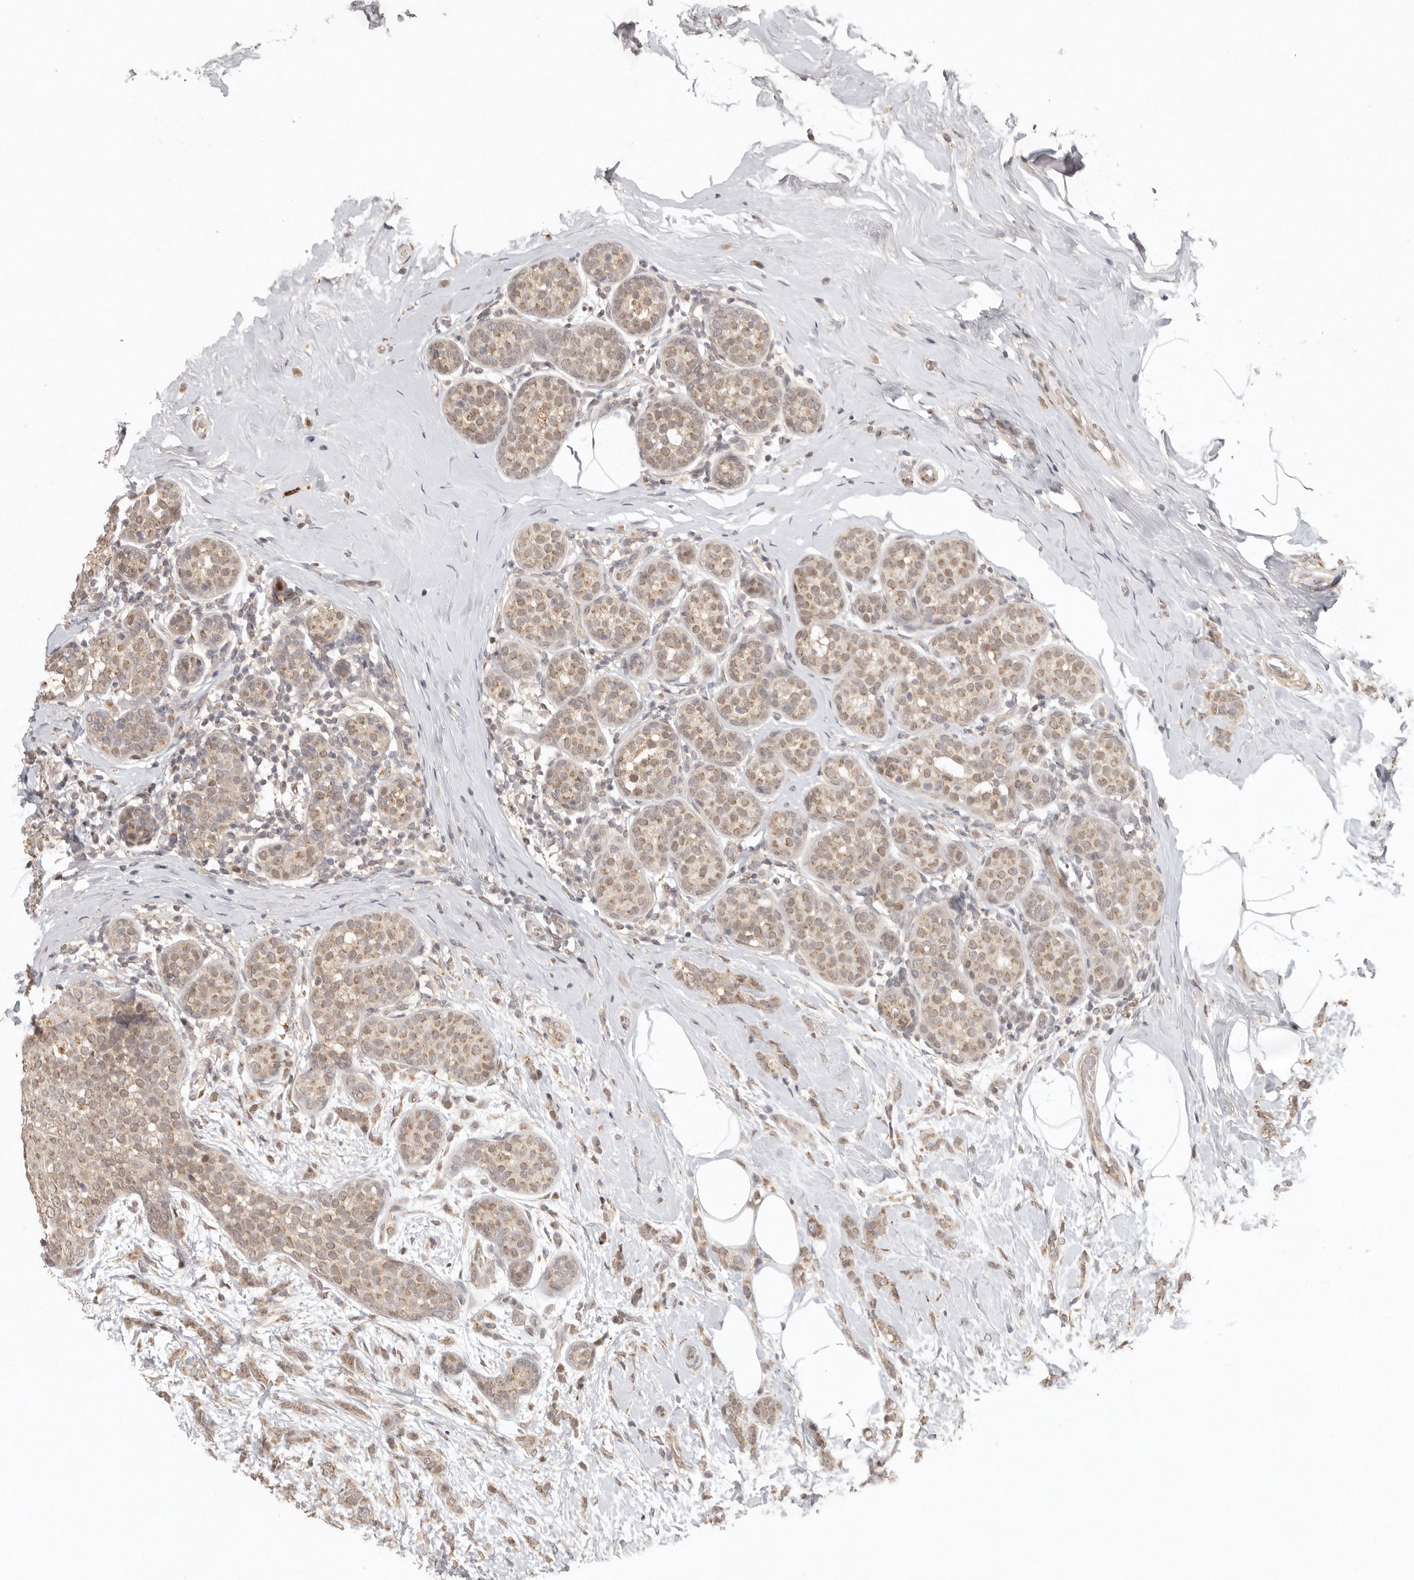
{"staining": {"intensity": "weak", "quantity": ">75%", "location": "cytoplasmic/membranous,nuclear"}, "tissue": "breast cancer", "cell_type": "Tumor cells", "image_type": "cancer", "snomed": [{"axis": "morphology", "description": "Lobular carcinoma, in situ"}, {"axis": "morphology", "description": "Lobular carcinoma"}, {"axis": "topography", "description": "Breast"}], "caption": "This is a micrograph of IHC staining of breast lobular carcinoma, which shows weak positivity in the cytoplasmic/membranous and nuclear of tumor cells.", "gene": "LRRC75A", "patient": {"sex": "female", "age": 41}}